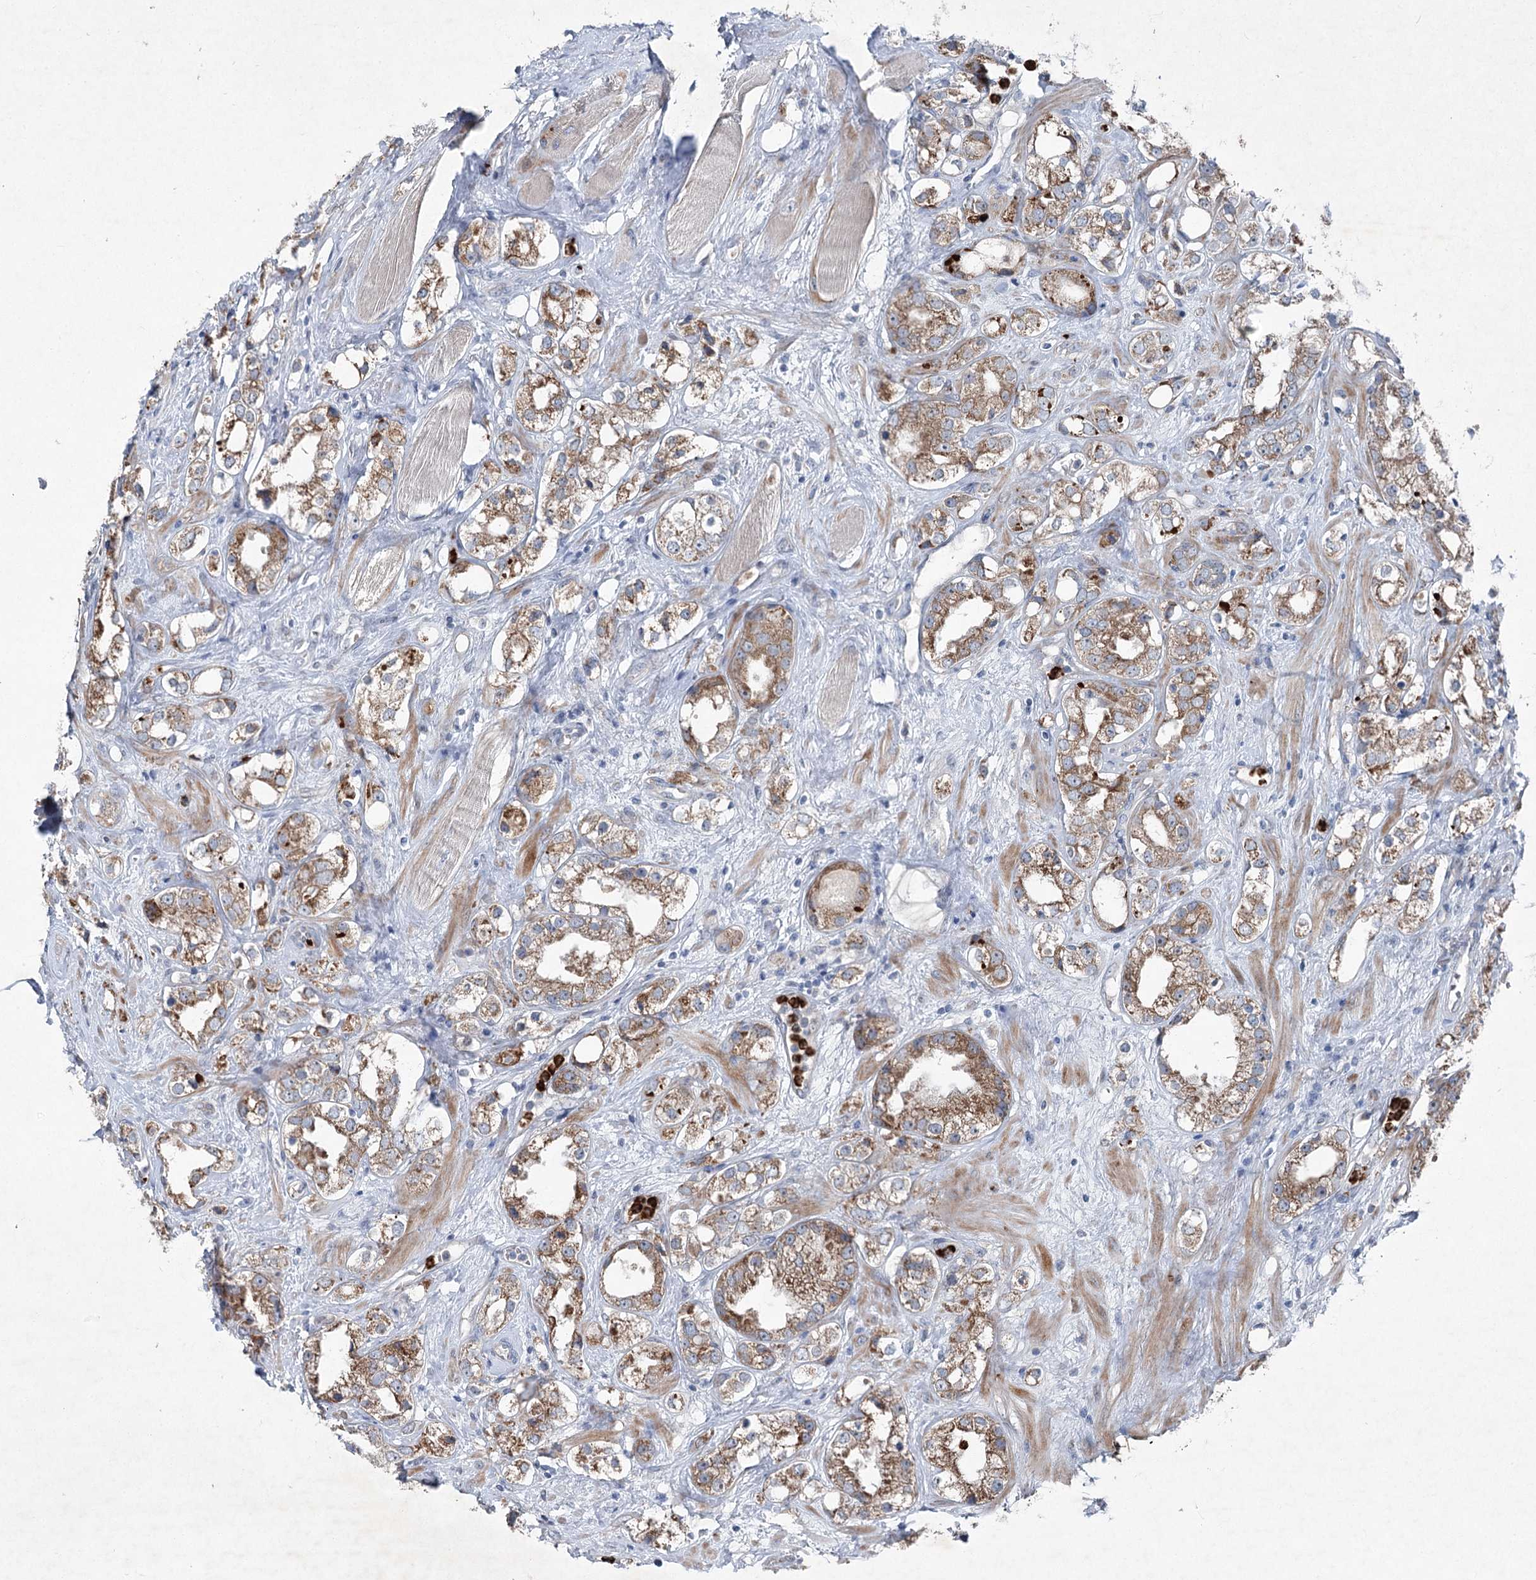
{"staining": {"intensity": "moderate", "quantity": ">75%", "location": "cytoplasmic/membranous"}, "tissue": "prostate cancer", "cell_type": "Tumor cells", "image_type": "cancer", "snomed": [{"axis": "morphology", "description": "Adenocarcinoma, NOS"}, {"axis": "topography", "description": "Prostate"}], "caption": "Approximately >75% of tumor cells in human prostate cancer (adenocarcinoma) demonstrate moderate cytoplasmic/membranous protein expression as visualized by brown immunohistochemical staining.", "gene": "PLA2G12A", "patient": {"sex": "male", "age": 79}}